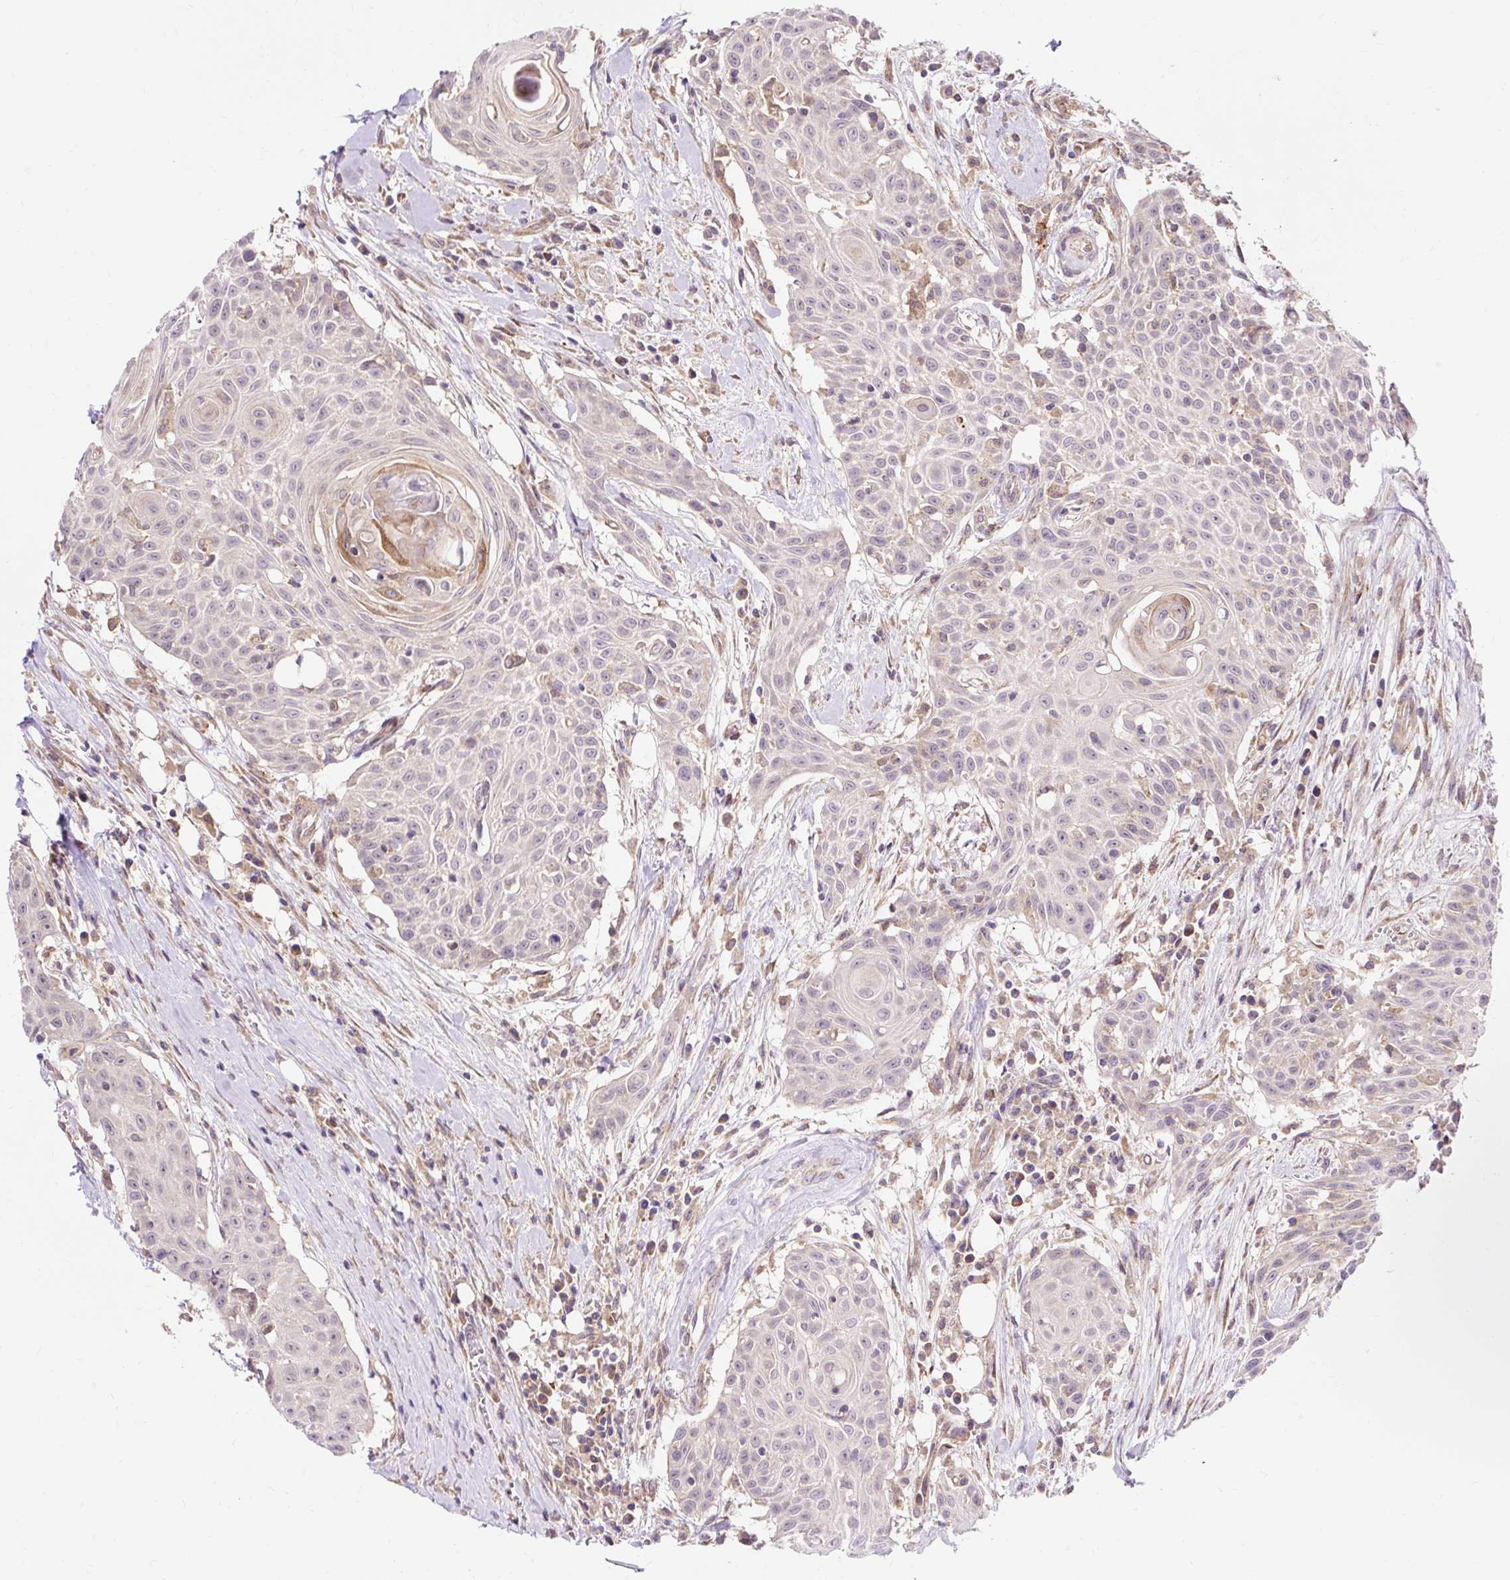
{"staining": {"intensity": "negative", "quantity": "none", "location": "none"}, "tissue": "head and neck cancer", "cell_type": "Tumor cells", "image_type": "cancer", "snomed": [{"axis": "morphology", "description": "Squamous cell carcinoma, NOS"}, {"axis": "topography", "description": "Lymph node"}, {"axis": "topography", "description": "Salivary gland"}, {"axis": "topography", "description": "Head-Neck"}], "caption": "Image shows no significant protein positivity in tumor cells of squamous cell carcinoma (head and neck).", "gene": "TRIAP1", "patient": {"sex": "female", "age": 74}}